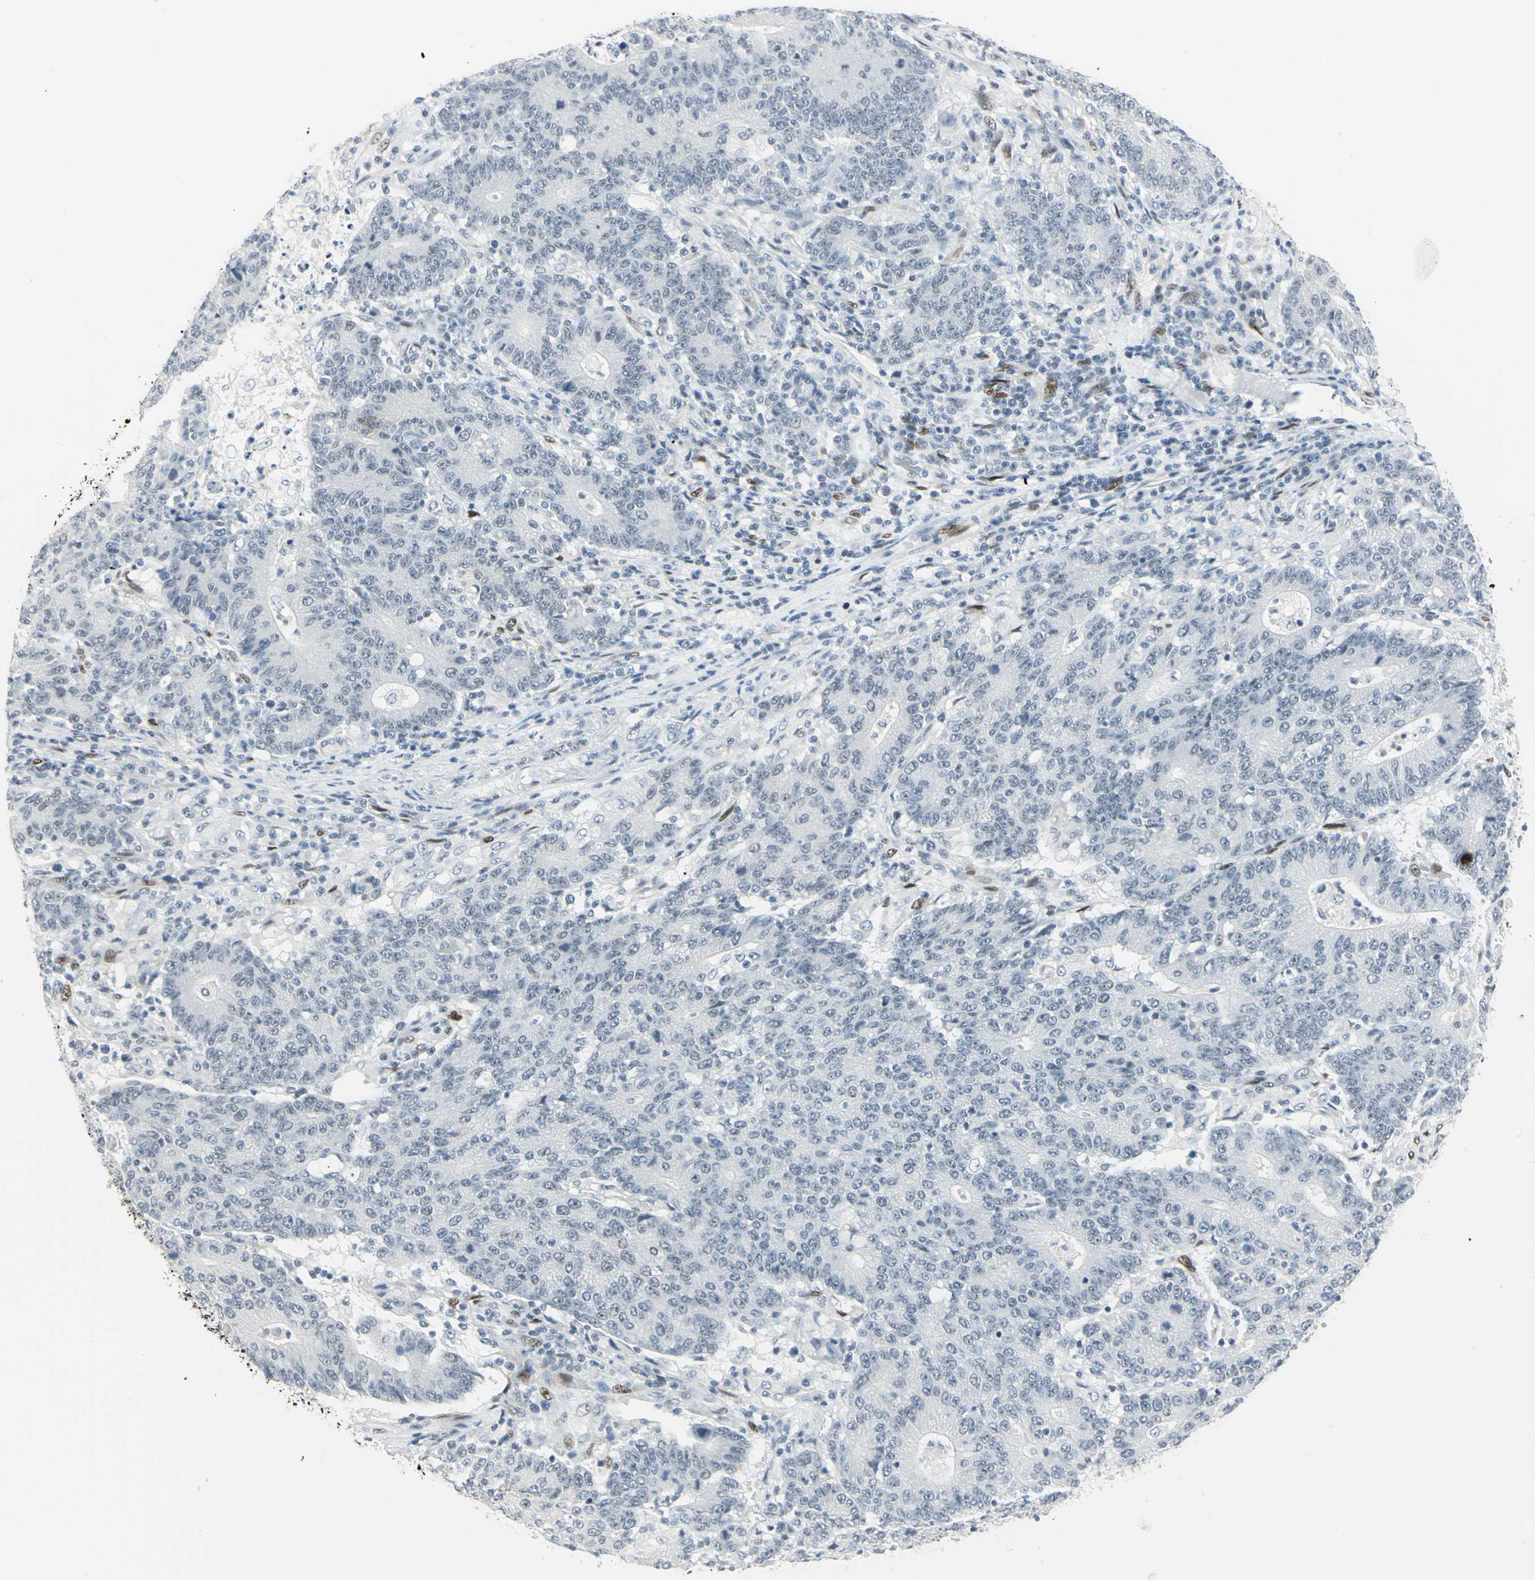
{"staining": {"intensity": "negative", "quantity": "none", "location": "none"}, "tissue": "colorectal cancer", "cell_type": "Tumor cells", "image_type": "cancer", "snomed": [{"axis": "morphology", "description": "Normal tissue, NOS"}, {"axis": "morphology", "description": "Adenocarcinoma, NOS"}, {"axis": "topography", "description": "Colon"}], "caption": "Colorectal adenocarcinoma was stained to show a protein in brown. There is no significant staining in tumor cells. (DAB IHC with hematoxylin counter stain).", "gene": "MEIS2", "patient": {"sex": "female", "age": 75}}